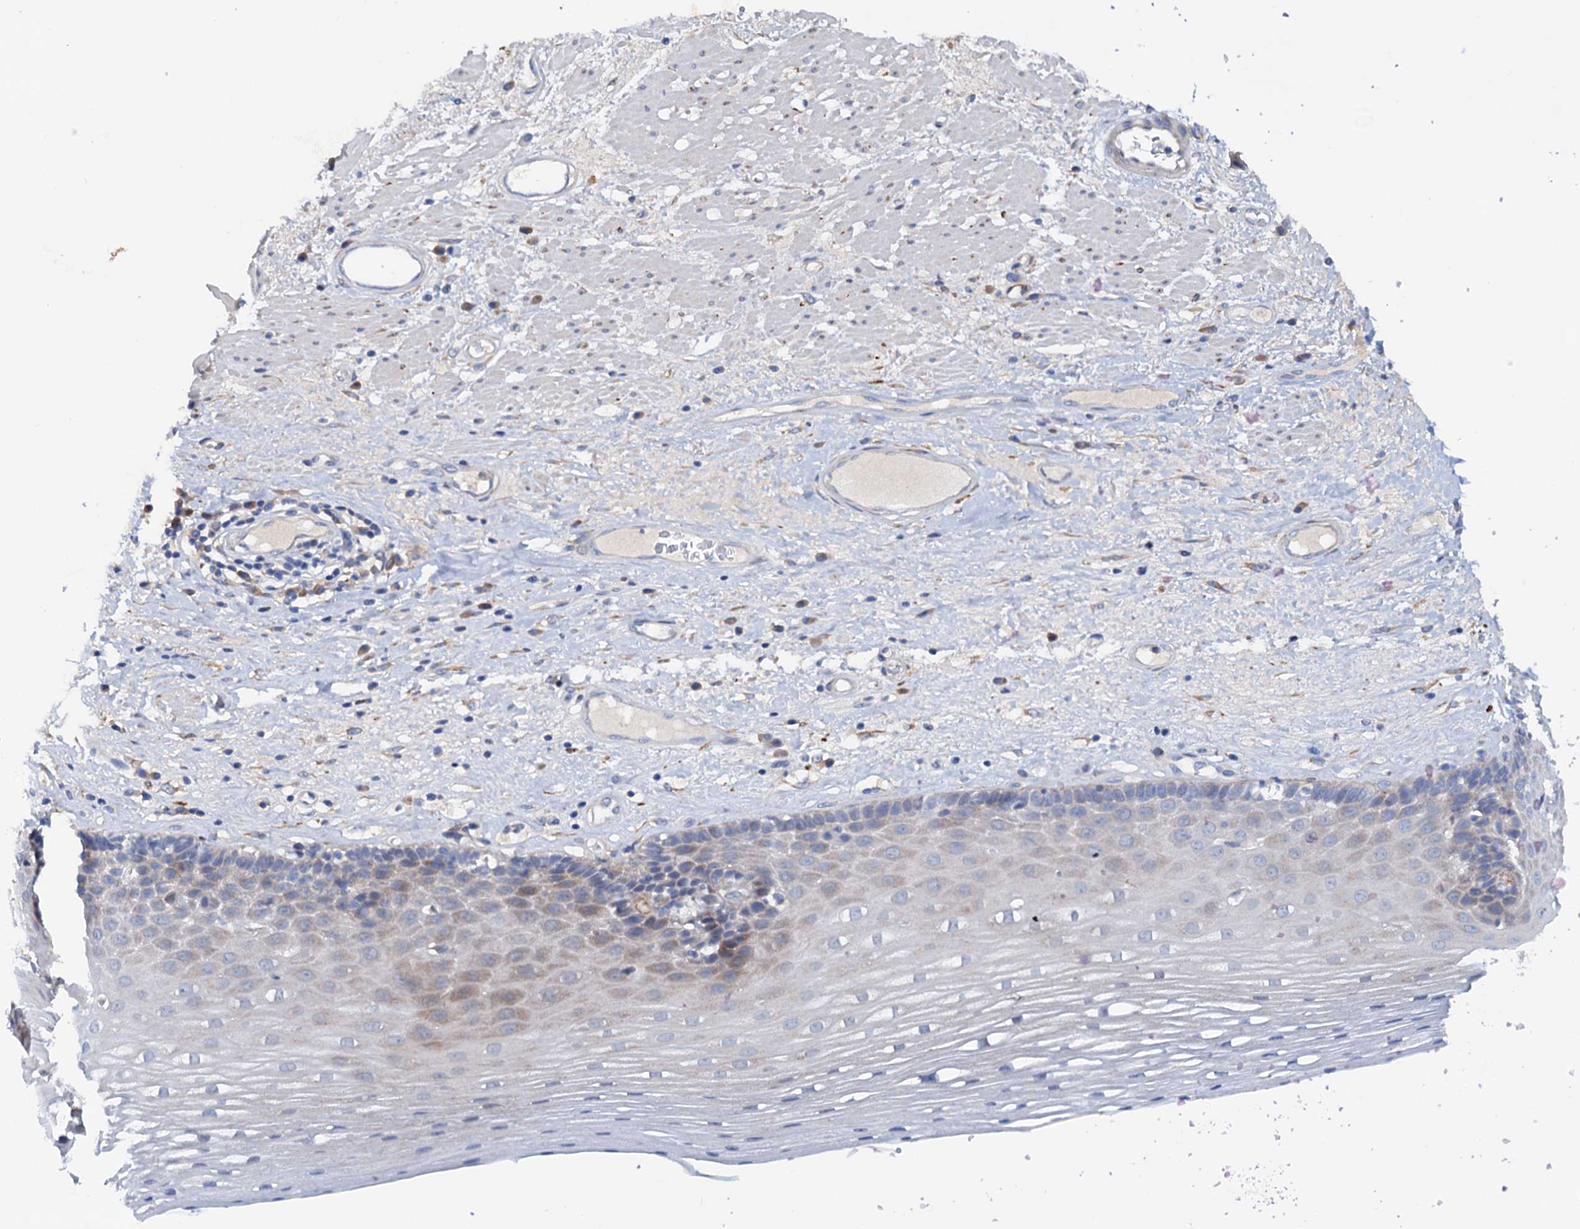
{"staining": {"intensity": "weak", "quantity": "<25%", "location": "cytoplasmic/membranous"}, "tissue": "esophagus", "cell_type": "Squamous epithelial cells", "image_type": "normal", "snomed": [{"axis": "morphology", "description": "Normal tissue, NOS"}, {"axis": "topography", "description": "Esophagus"}], "caption": "This micrograph is of benign esophagus stained with immunohistochemistry (IHC) to label a protein in brown with the nuclei are counter-stained blue. There is no staining in squamous epithelial cells.", "gene": "RASSF9", "patient": {"sex": "male", "age": 62}}